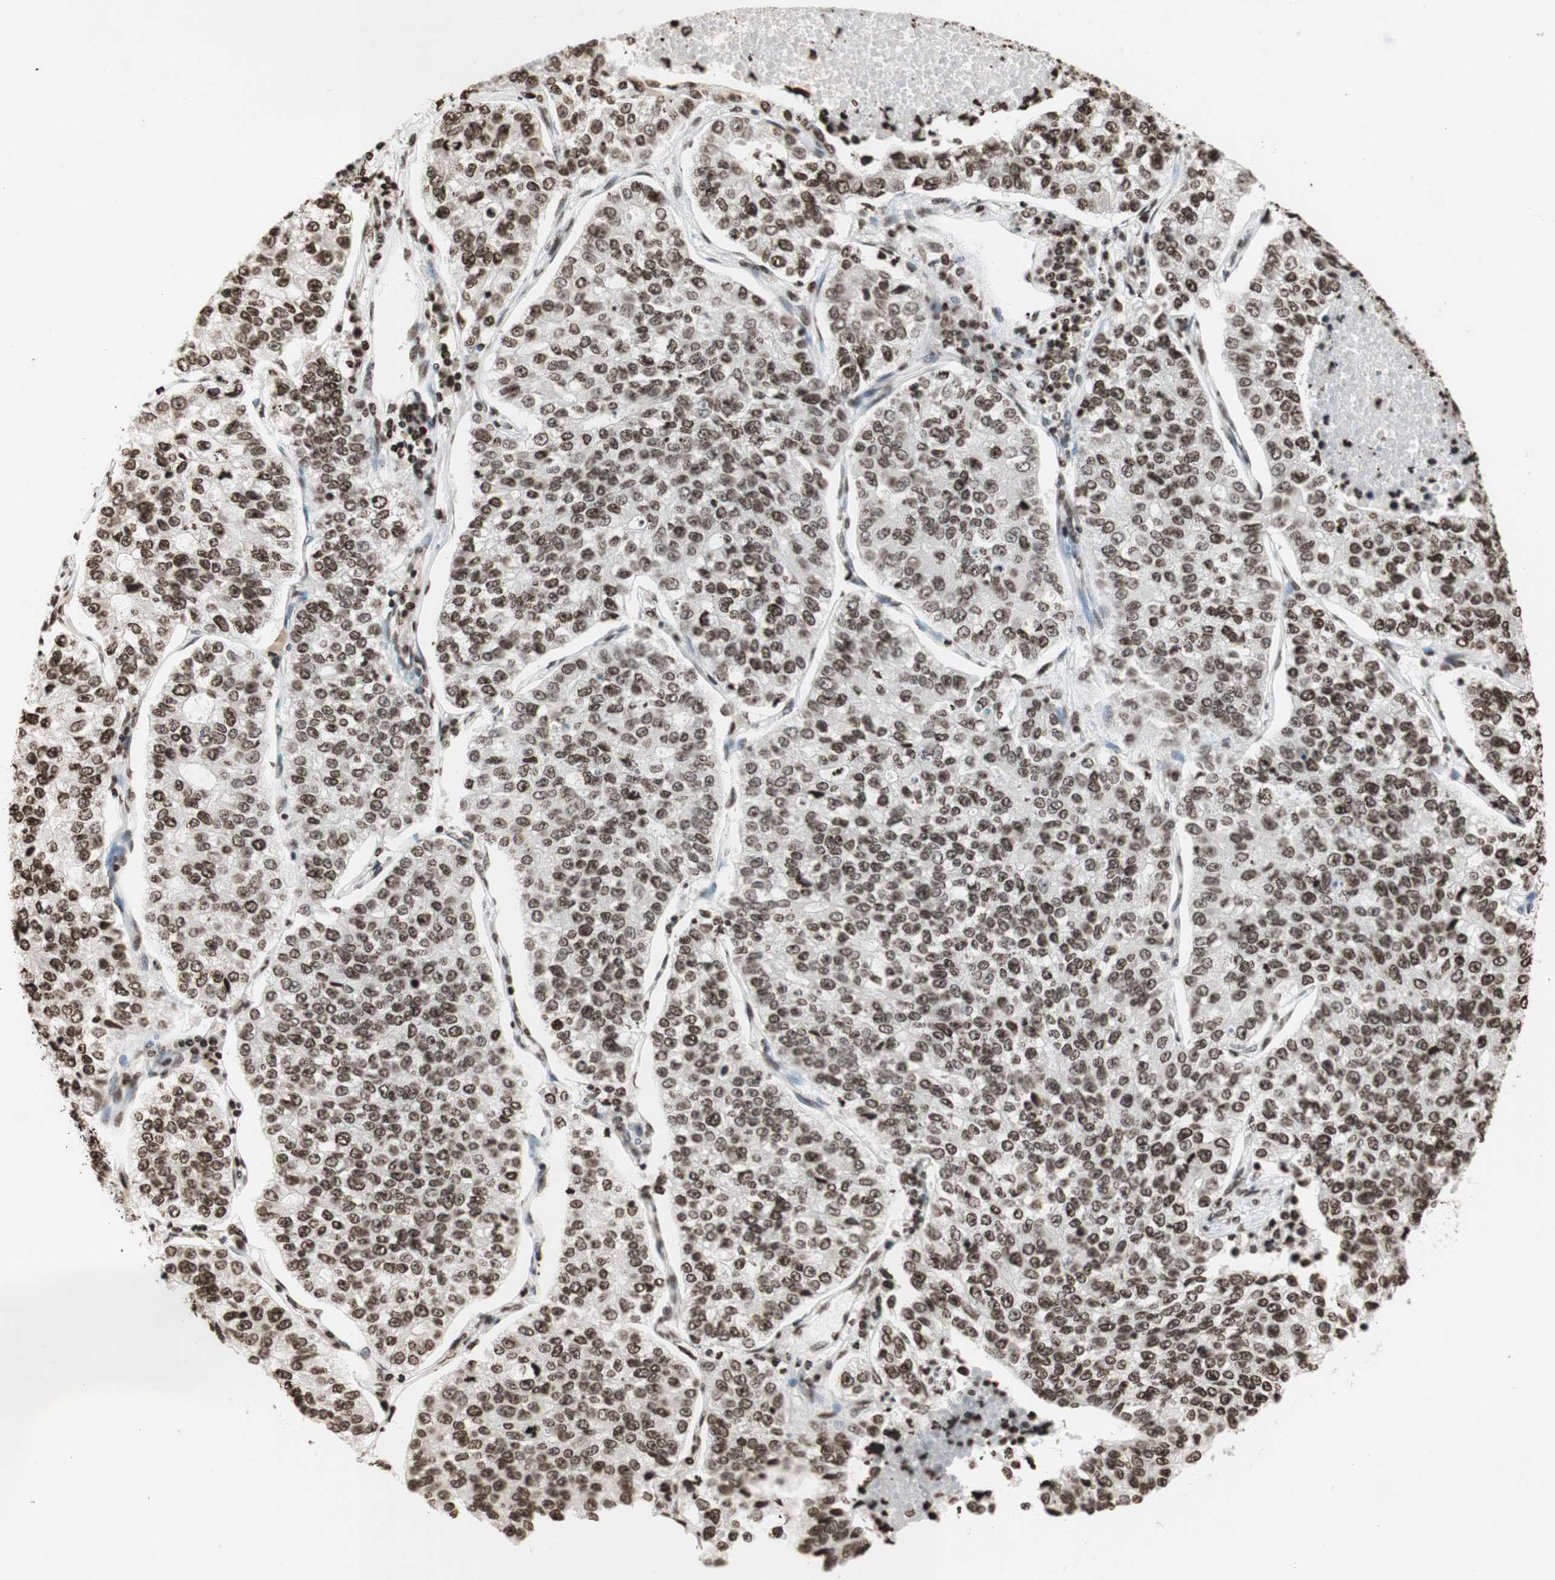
{"staining": {"intensity": "moderate", "quantity": ">75%", "location": "nuclear"}, "tissue": "lung cancer", "cell_type": "Tumor cells", "image_type": "cancer", "snomed": [{"axis": "morphology", "description": "Adenocarcinoma, NOS"}, {"axis": "topography", "description": "Lung"}], "caption": "A histopathology image of human lung cancer (adenocarcinoma) stained for a protein shows moderate nuclear brown staining in tumor cells. The protein of interest is shown in brown color, while the nuclei are stained blue.", "gene": "NCOA3", "patient": {"sex": "male", "age": 49}}